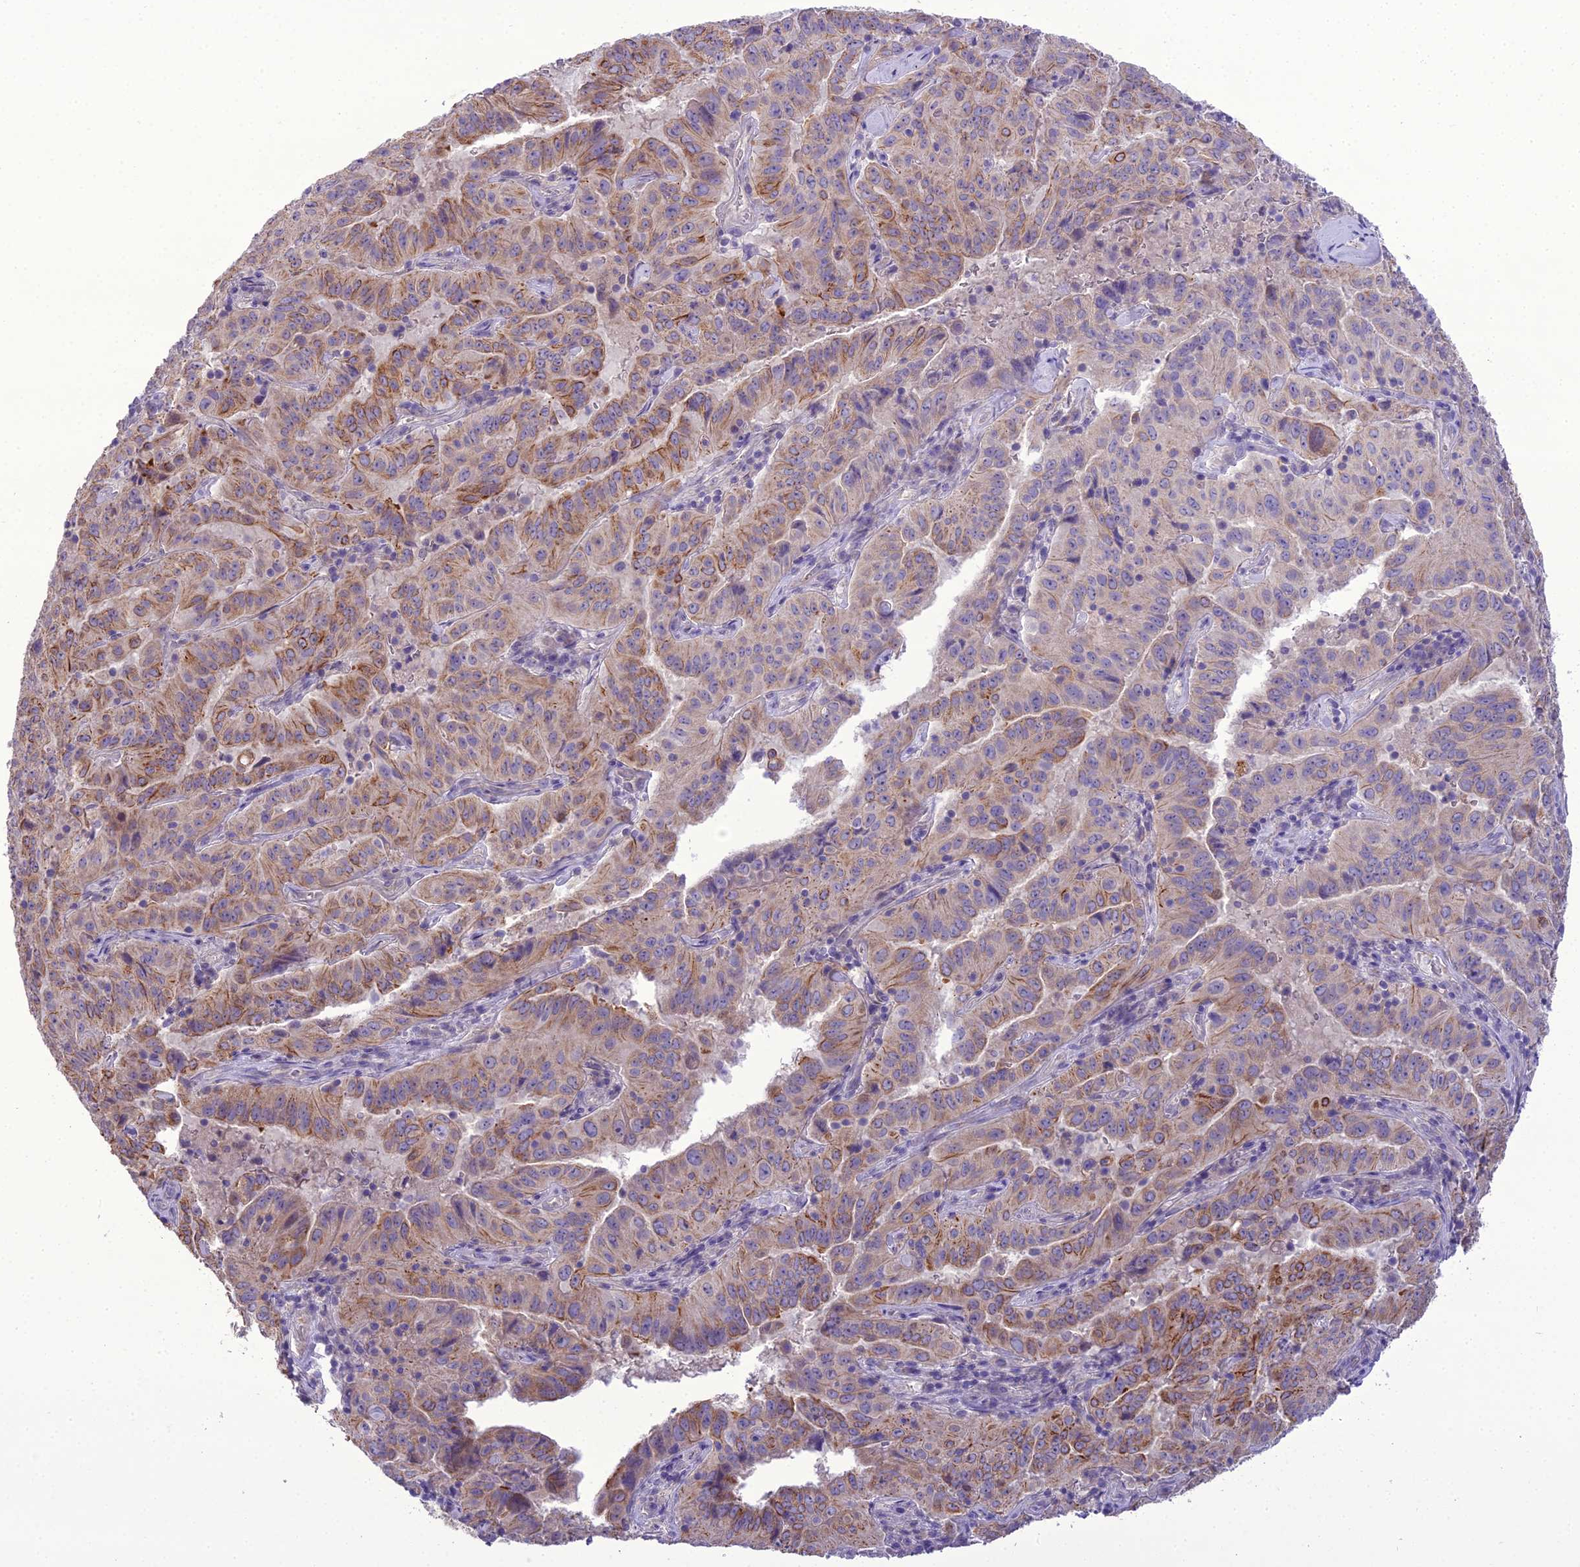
{"staining": {"intensity": "moderate", "quantity": "25%-75%", "location": "cytoplasmic/membranous"}, "tissue": "pancreatic cancer", "cell_type": "Tumor cells", "image_type": "cancer", "snomed": [{"axis": "morphology", "description": "Adenocarcinoma, NOS"}, {"axis": "topography", "description": "Pancreas"}], "caption": "Brown immunohistochemical staining in human adenocarcinoma (pancreatic) demonstrates moderate cytoplasmic/membranous positivity in about 25%-75% of tumor cells. Immunohistochemistry stains the protein of interest in brown and the nuclei are stained blue.", "gene": "SCRT1", "patient": {"sex": "male", "age": 63}}